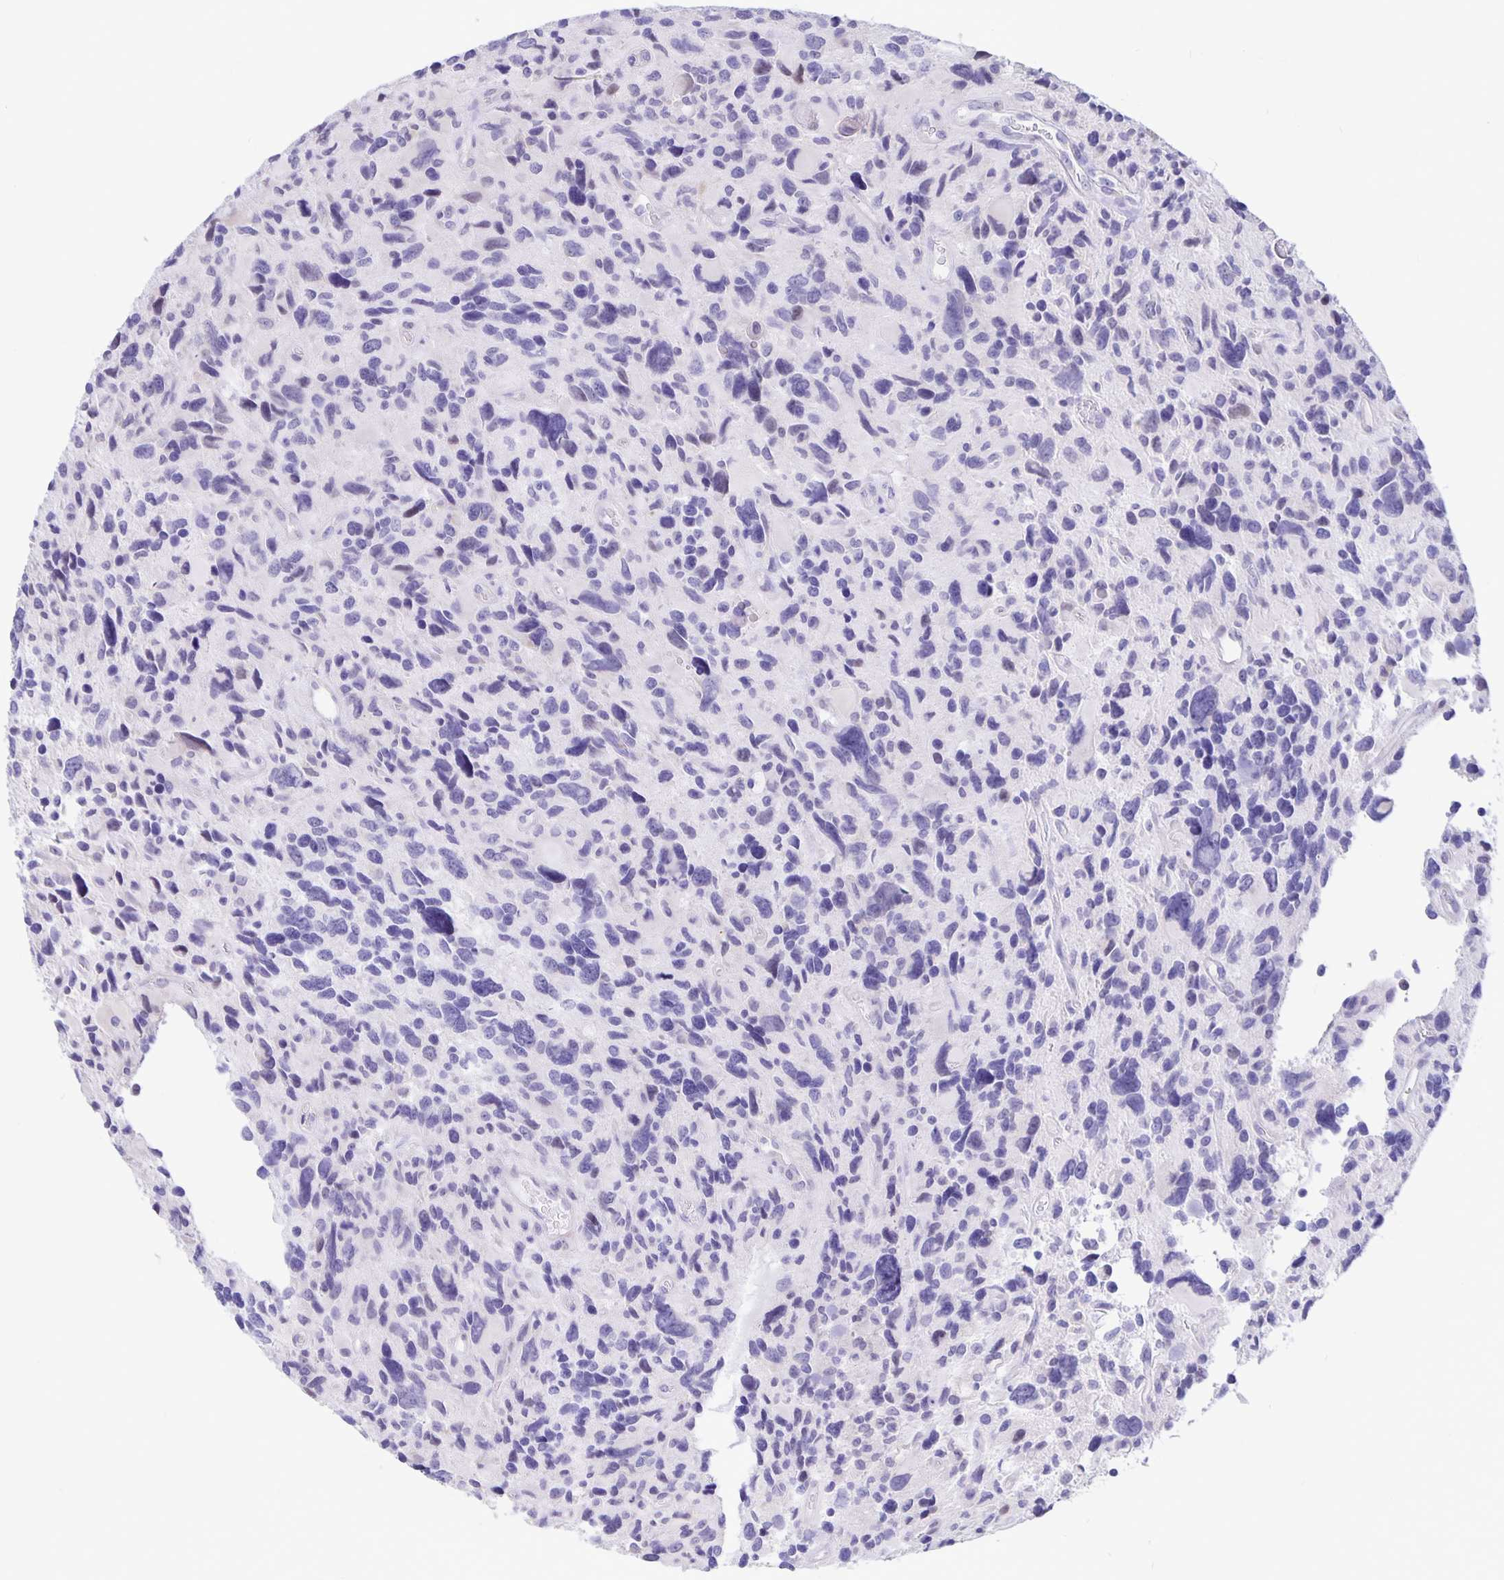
{"staining": {"intensity": "negative", "quantity": "none", "location": "none"}, "tissue": "glioma", "cell_type": "Tumor cells", "image_type": "cancer", "snomed": [{"axis": "morphology", "description": "Glioma, malignant, High grade"}, {"axis": "topography", "description": "Brain"}], "caption": "Tumor cells show no significant protein expression in malignant high-grade glioma.", "gene": "ERMN", "patient": {"sex": "male", "age": 46}}